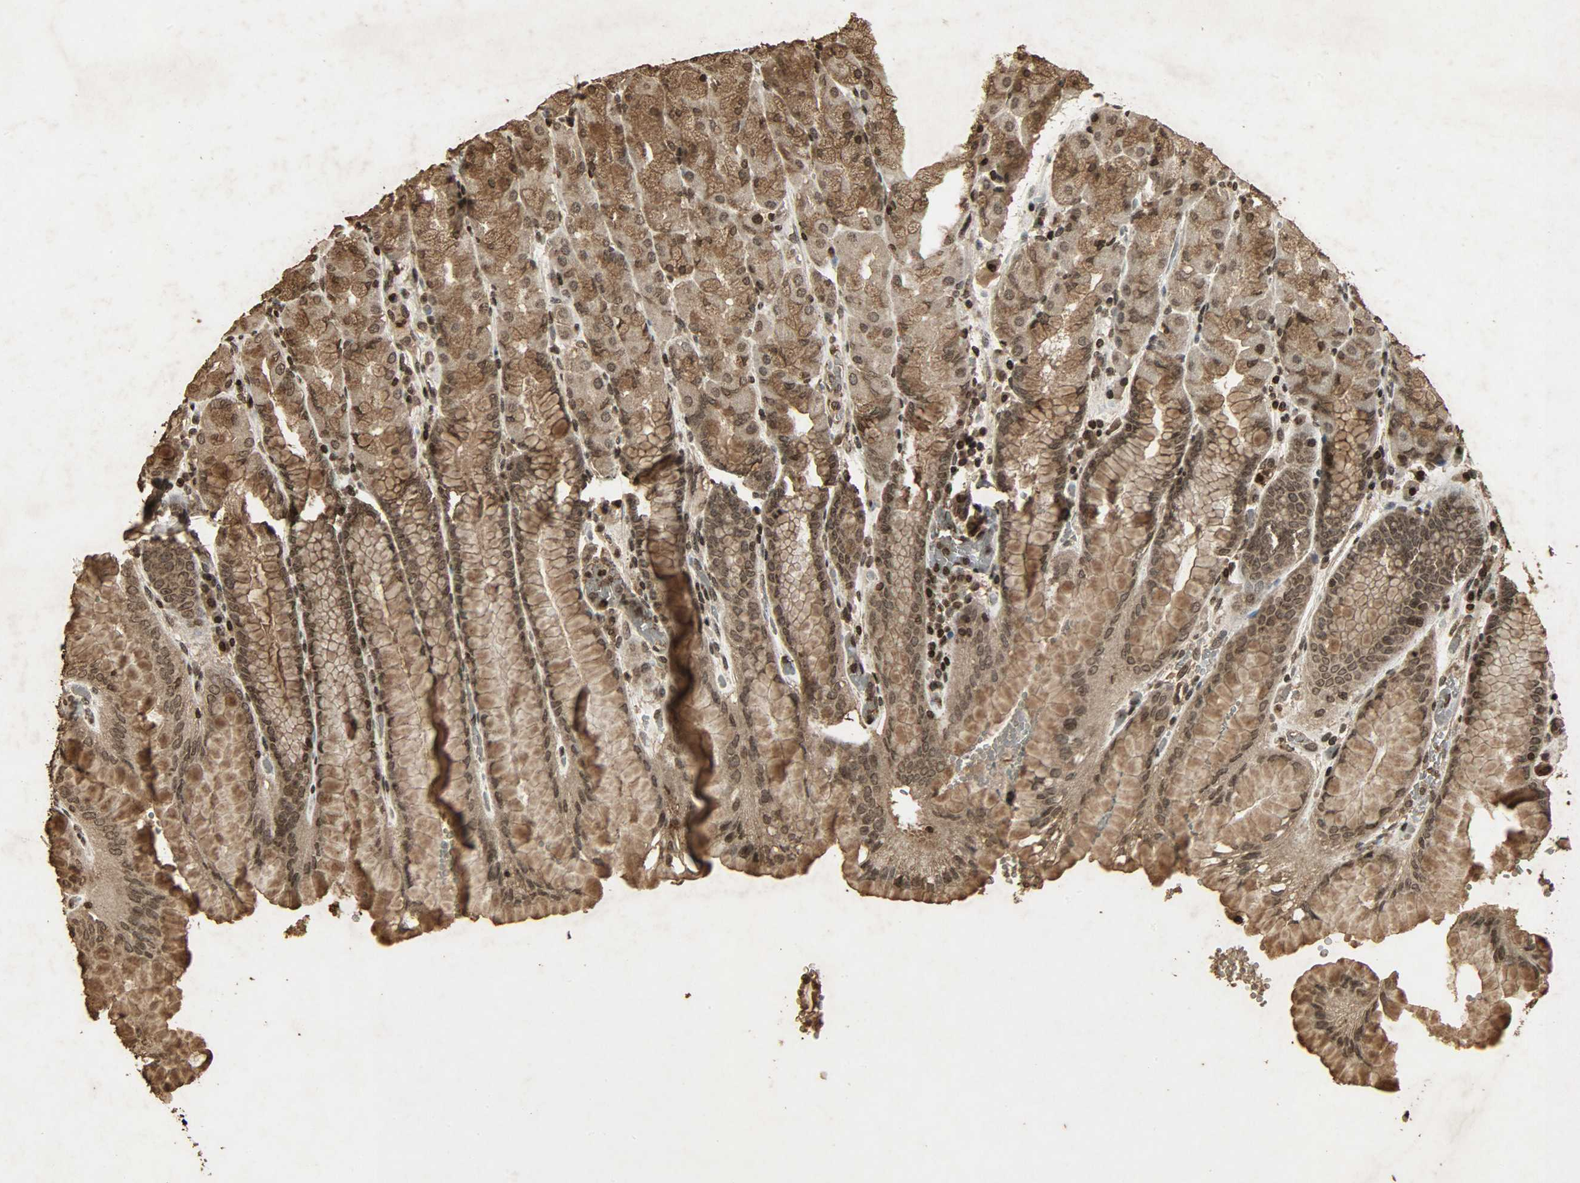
{"staining": {"intensity": "strong", "quantity": ">75%", "location": "cytoplasmic/membranous,nuclear"}, "tissue": "stomach", "cell_type": "Glandular cells", "image_type": "normal", "snomed": [{"axis": "morphology", "description": "Normal tissue, NOS"}, {"axis": "topography", "description": "Stomach, upper"}, {"axis": "topography", "description": "Stomach"}], "caption": "The photomicrograph displays immunohistochemical staining of normal stomach. There is strong cytoplasmic/membranous,nuclear expression is appreciated in about >75% of glandular cells.", "gene": "PPP3R1", "patient": {"sex": "male", "age": 76}}